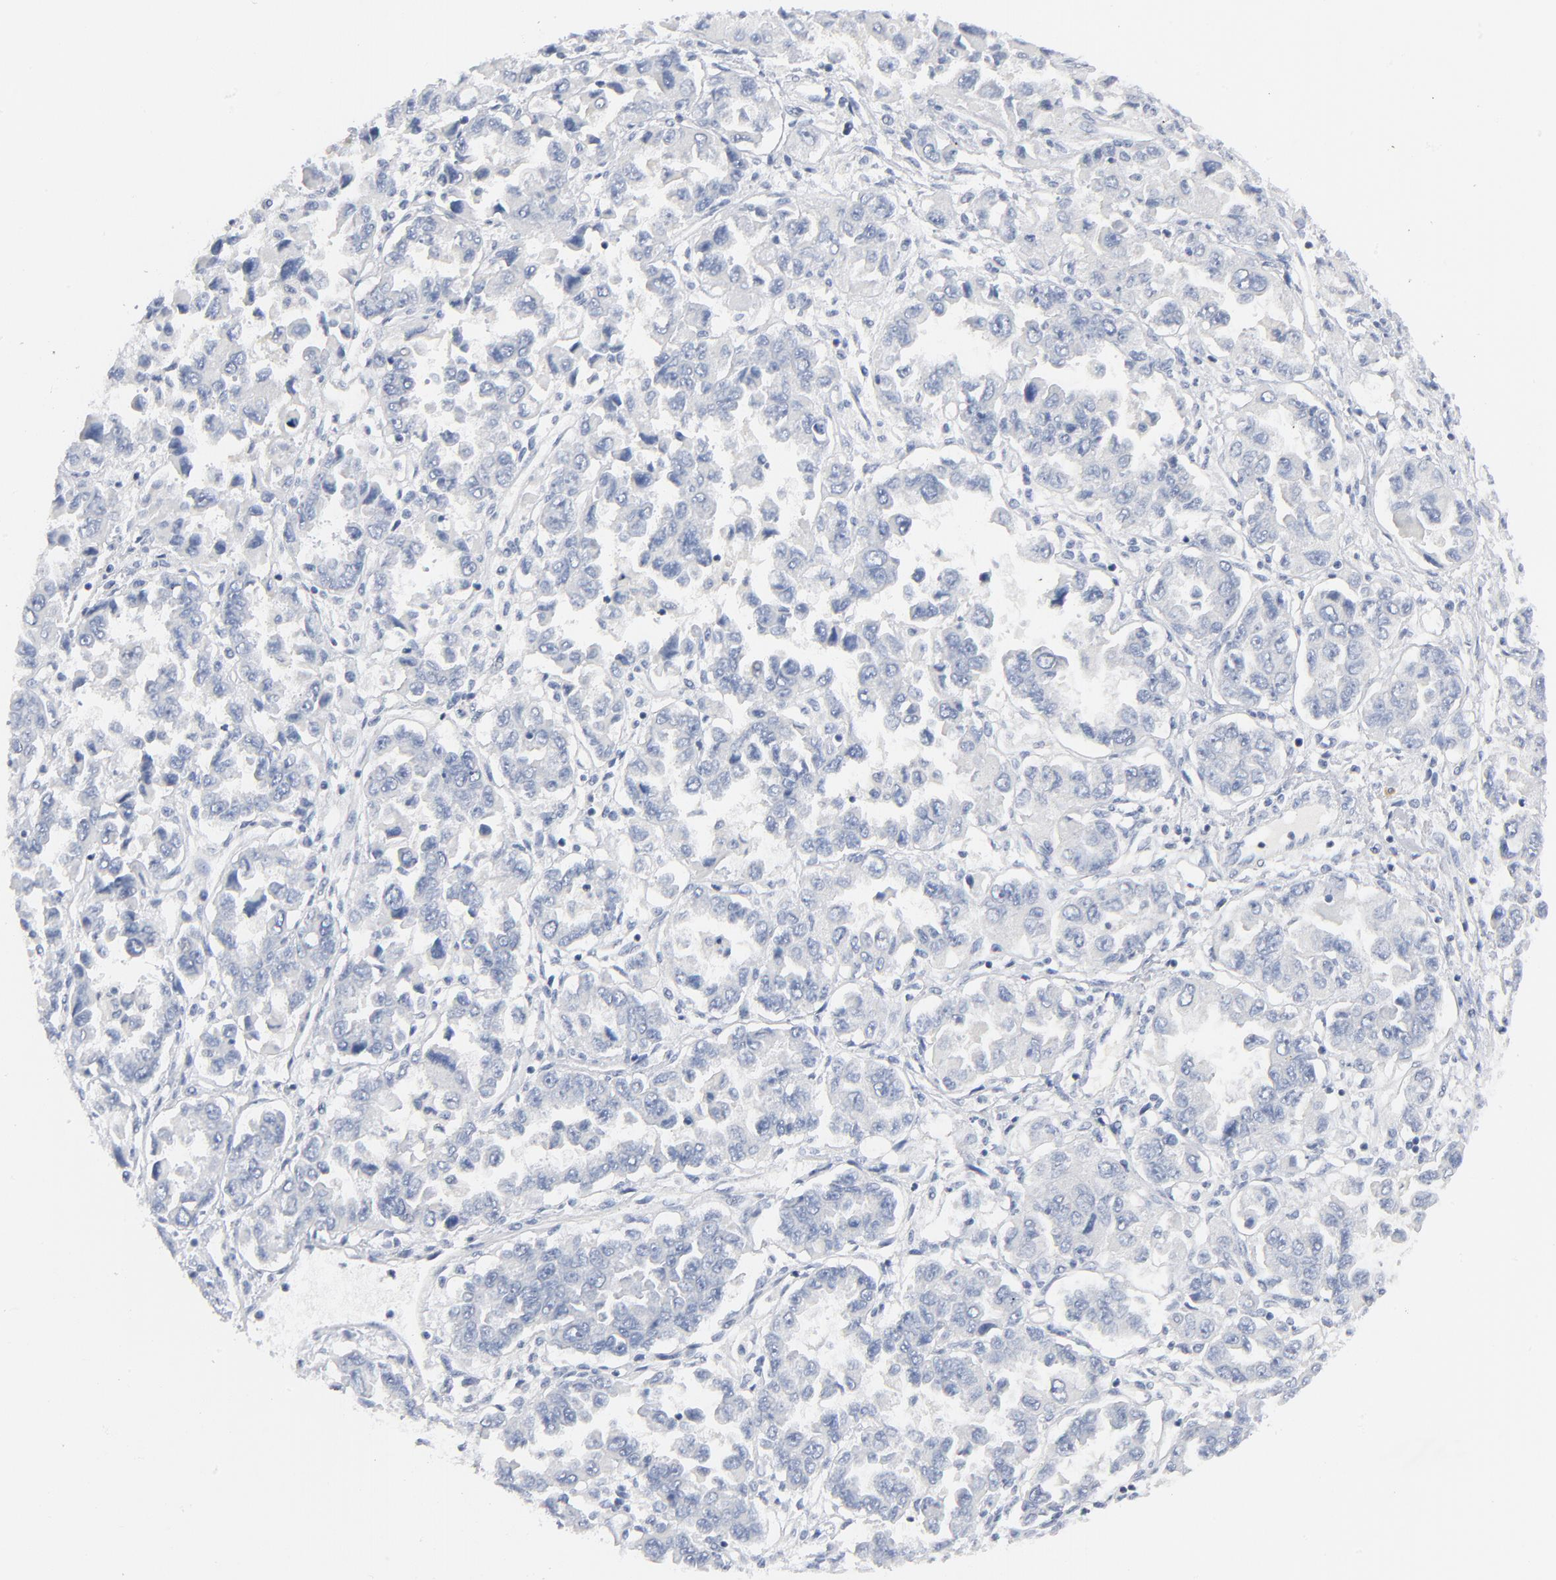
{"staining": {"intensity": "negative", "quantity": "none", "location": "none"}, "tissue": "ovarian cancer", "cell_type": "Tumor cells", "image_type": "cancer", "snomed": [{"axis": "morphology", "description": "Cystadenocarcinoma, serous, NOS"}, {"axis": "topography", "description": "Ovary"}], "caption": "Photomicrograph shows no protein staining in tumor cells of ovarian serous cystadenocarcinoma tissue.", "gene": "PTK2B", "patient": {"sex": "female", "age": 84}}